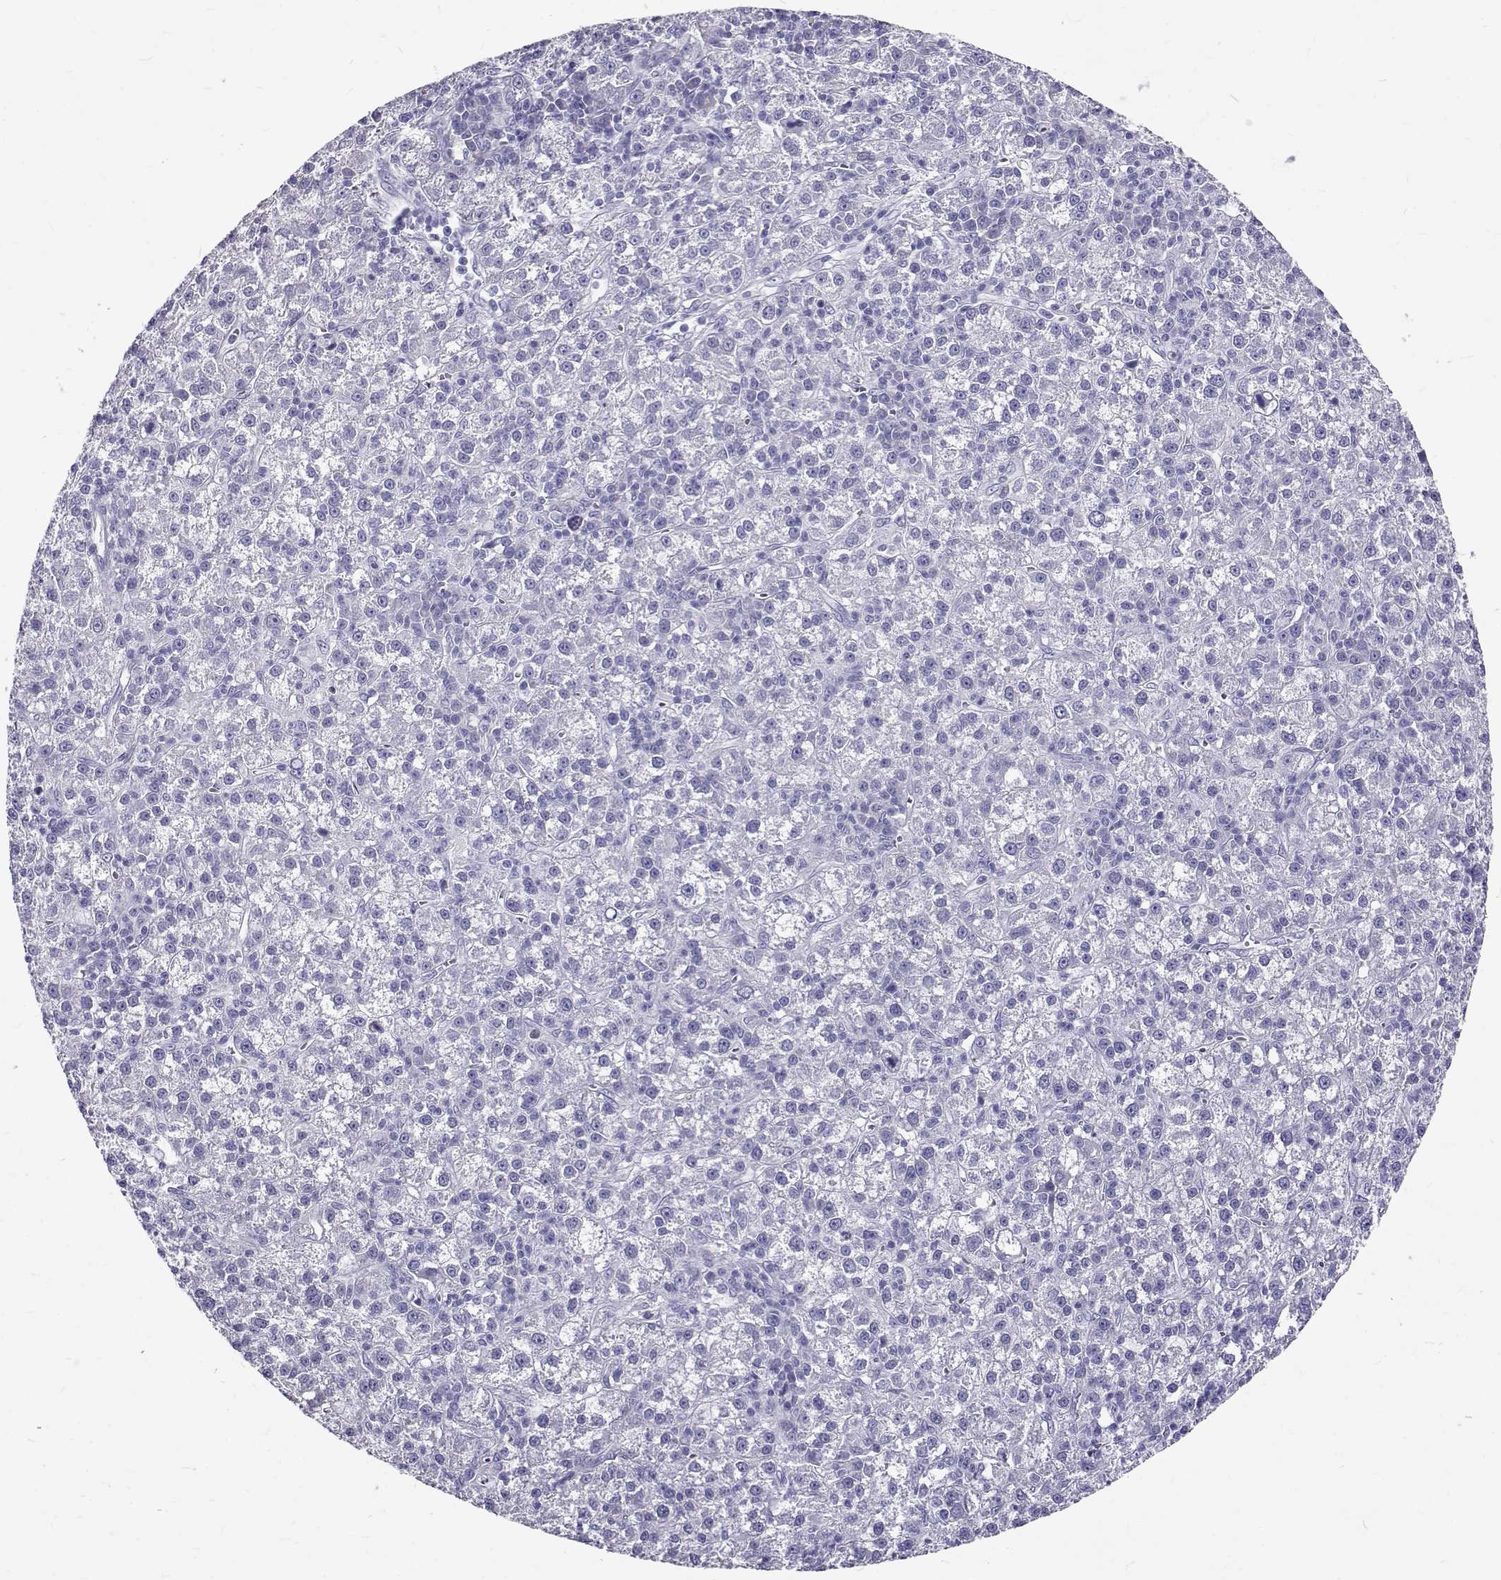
{"staining": {"intensity": "negative", "quantity": "none", "location": "none"}, "tissue": "liver cancer", "cell_type": "Tumor cells", "image_type": "cancer", "snomed": [{"axis": "morphology", "description": "Carcinoma, Hepatocellular, NOS"}, {"axis": "topography", "description": "Liver"}], "caption": "IHC of human liver cancer displays no expression in tumor cells. (Immunohistochemistry, brightfield microscopy, high magnification).", "gene": "IGSF1", "patient": {"sex": "female", "age": 60}}